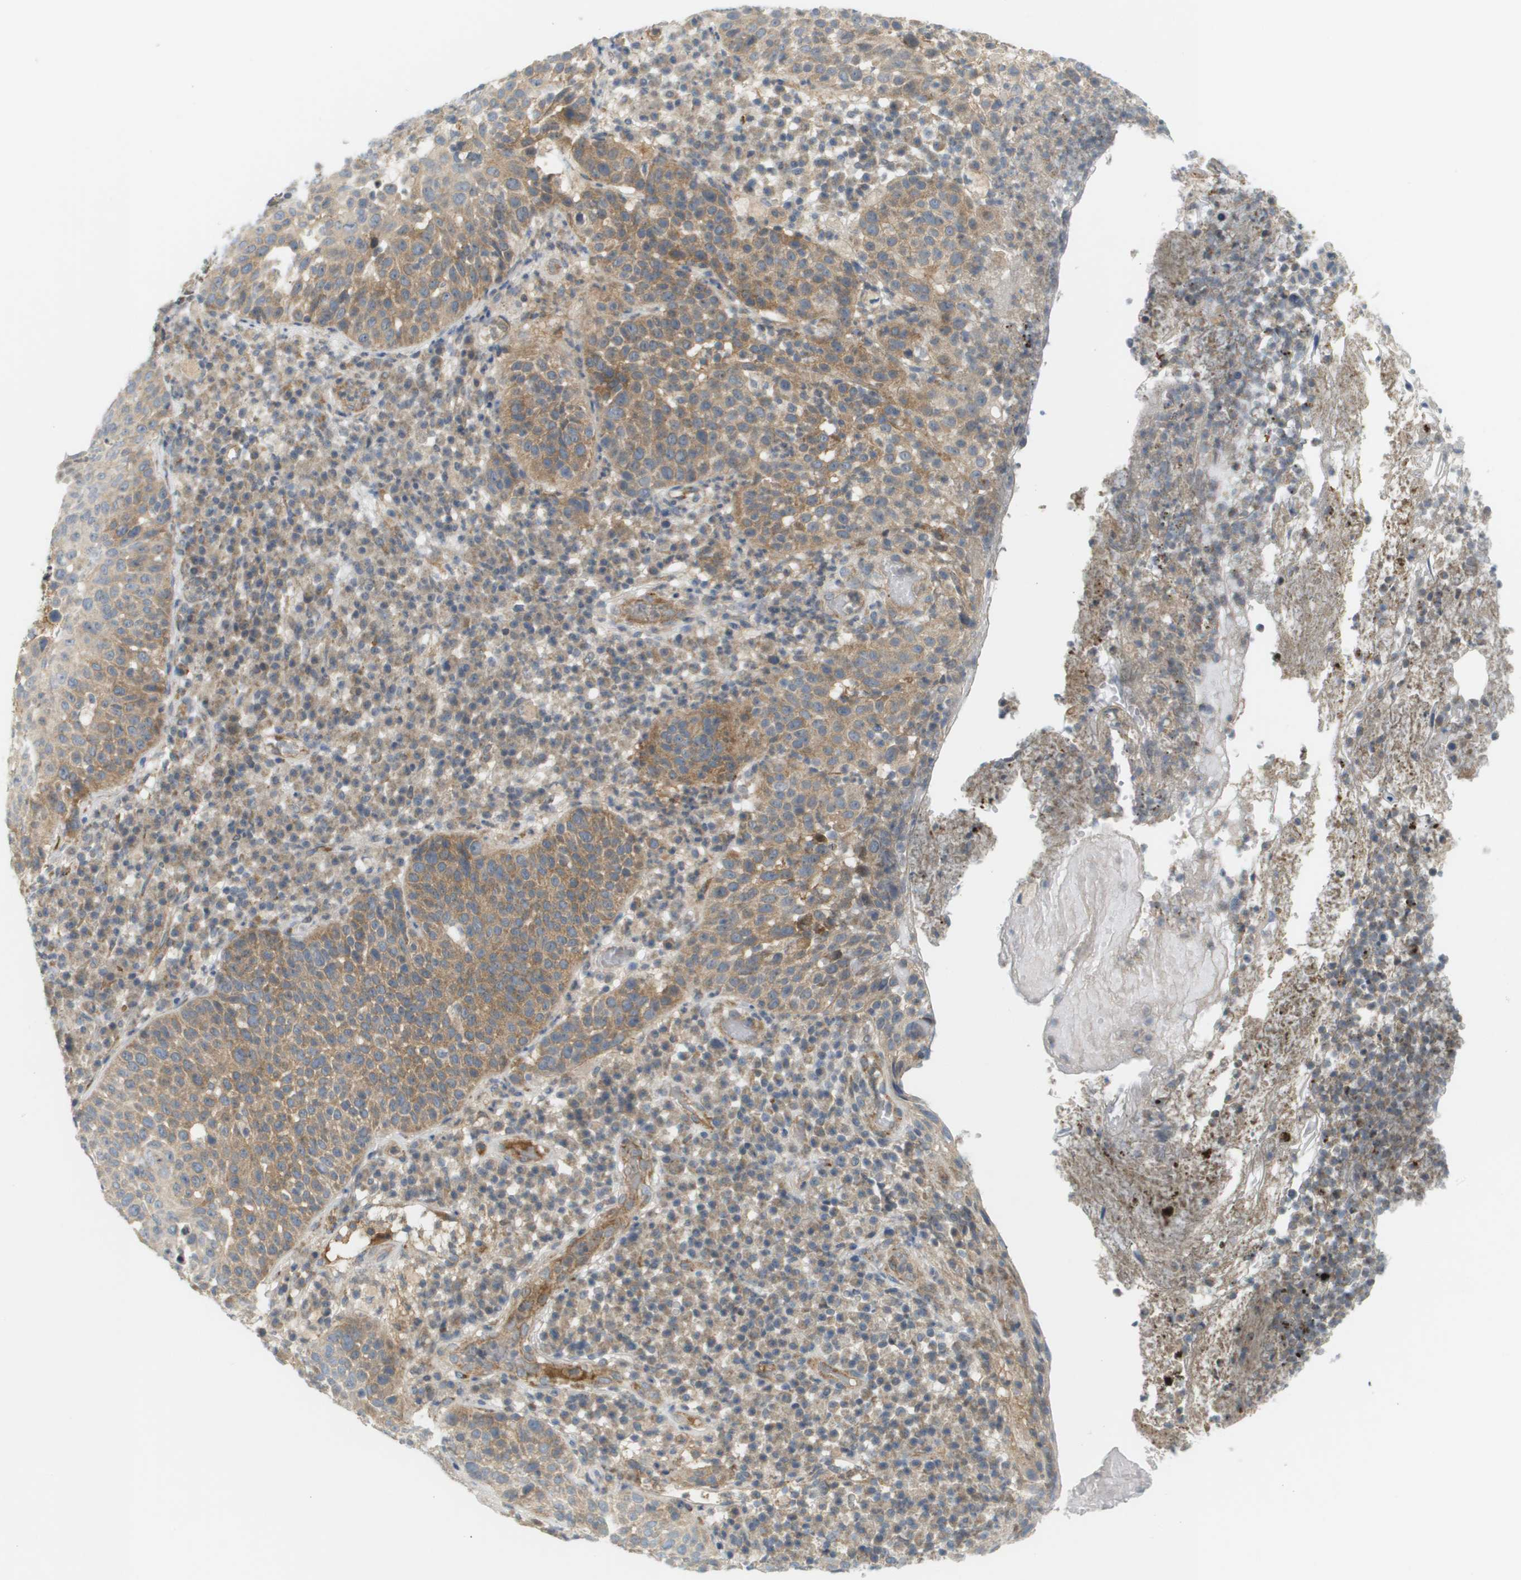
{"staining": {"intensity": "moderate", "quantity": "25%-75%", "location": "cytoplasmic/membranous"}, "tissue": "skin cancer", "cell_type": "Tumor cells", "image_type": "cancer", "snomed": [{"axis": "morphology", "description": "Squamous cell carcinoma in situ, NOS"}, {"axis": "morphology", "description": "Squamous cell carcinoma, NOS"}, {"axis": "topography", "description": "Skin"}], "caption": "Protein staining of skin squamous cell carcinoma in situ tissue demonstrates moderate cytoplasmic/membranous staining in about 25%-75% of tumor cells.", "gene": "PROC", "patient": {"sex": "male", "age": 93}}